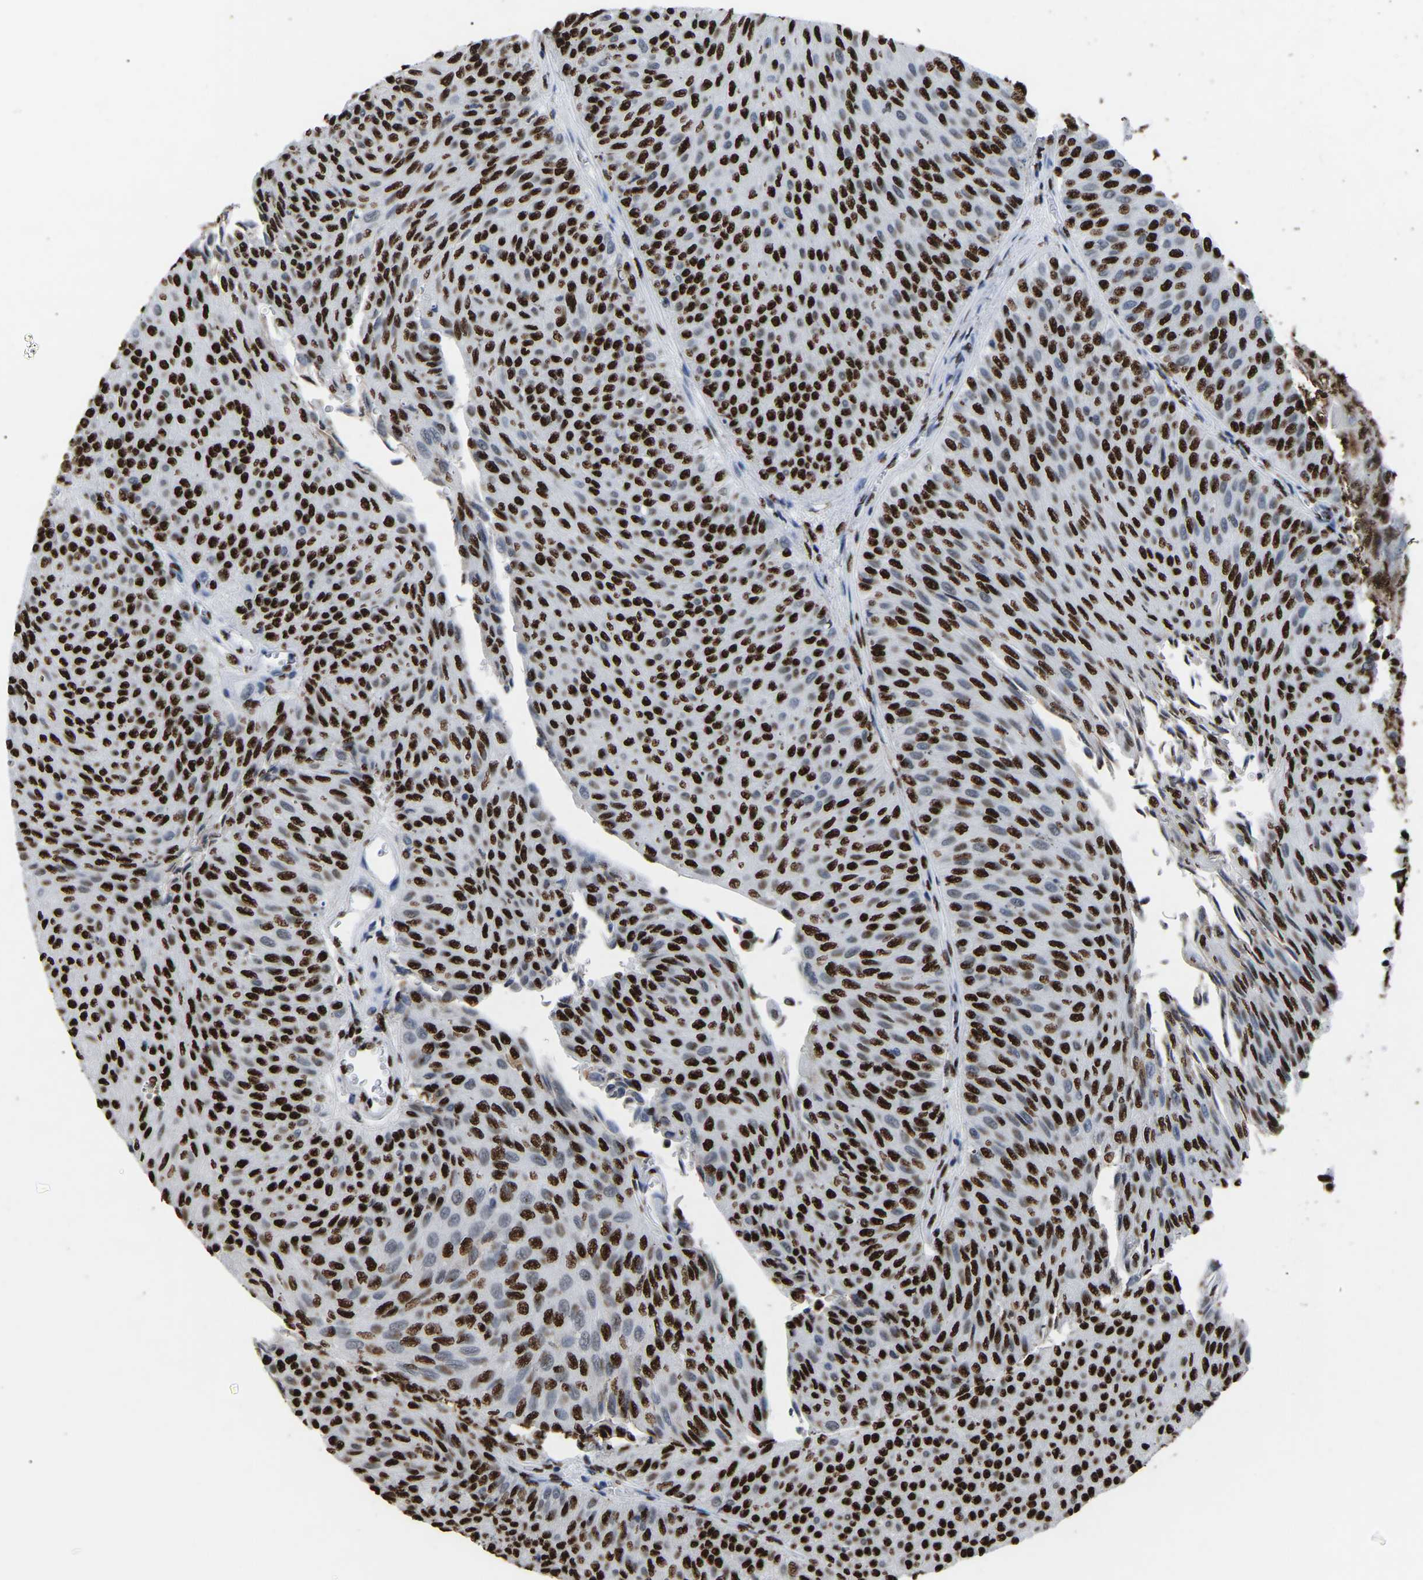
{"staining": {"intensity": "strong", "quantity": ">75%", "location": "nuclear"}, "tissue": "urothelial cancer", "cell_type": "Tumor cells", "image_type": "cancer", "snomed": [{"axis": "morphology", "description": "Urothelial carcinoma, Low grade"}, {"axis": "topography", "description": "Urinary bladder"}], "caption": "The histopathology image displays immunohistochemical staining of urothelial cancer. There is strong nuclear expression is identified in about >75% of tumor cells. (brown staining indicates protein expression, while blue staining denotes nuclei).", "gene": "RBL2", "patient": {"sex": "male", "age": 78}}